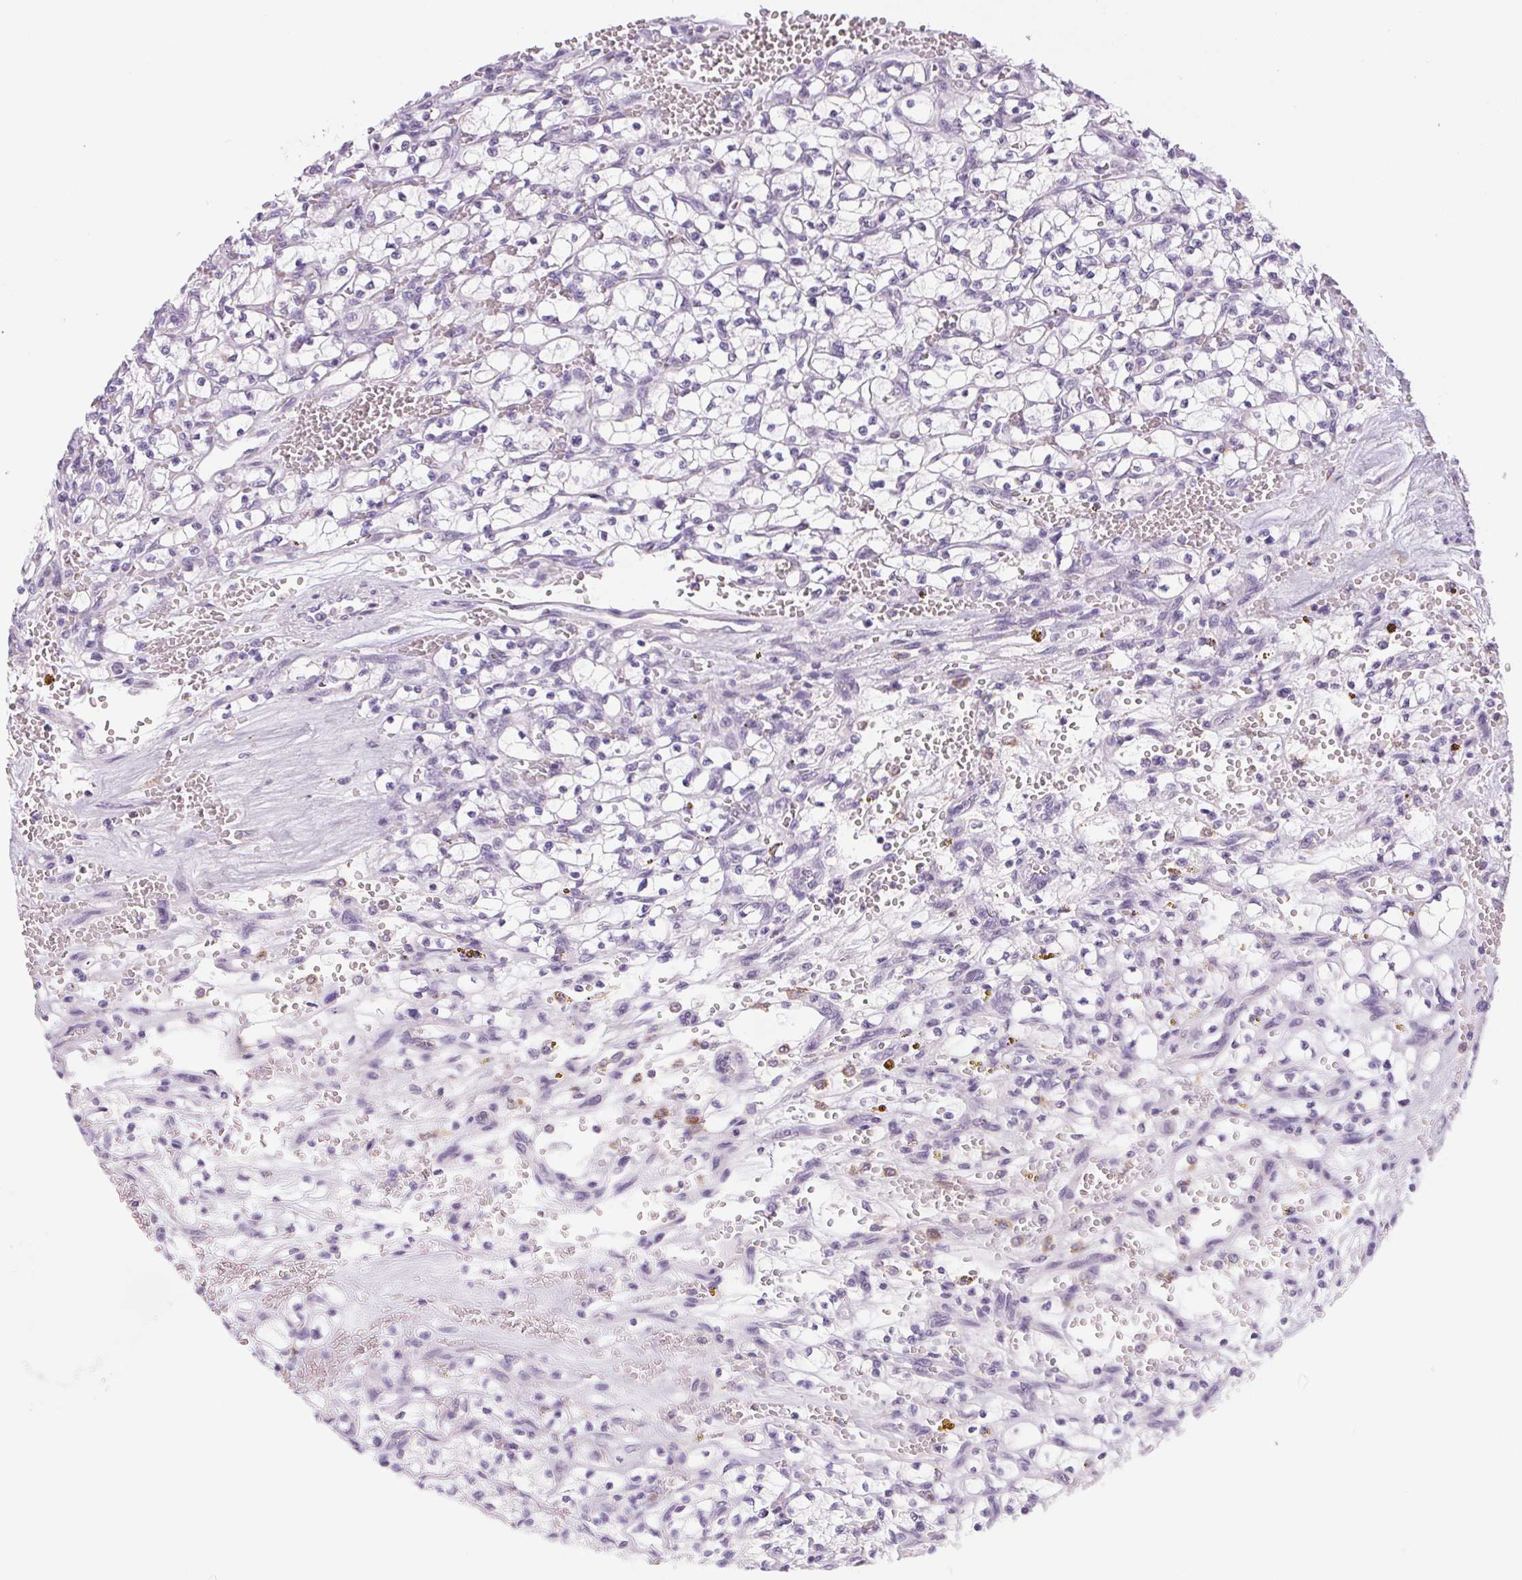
{"staining": {"intensity": "negative", "quantity": "none", "location": "none"}, "tissue": "renal cancer", "cell_type": "Tumor cells", "image_type": "cancer", "snomed": [{"axis": "morphology", "description": "Adenocarcinoma, NOS"}, {"axis": "topography", "description": "Kidney"}], "caption": "A micrograph of adenocarcinoma (renal) stained for a protein demonstrates no brown staining in tumor cells.", "gene": "ECPAS", "patient": {"sex": "female", "age": 64}}